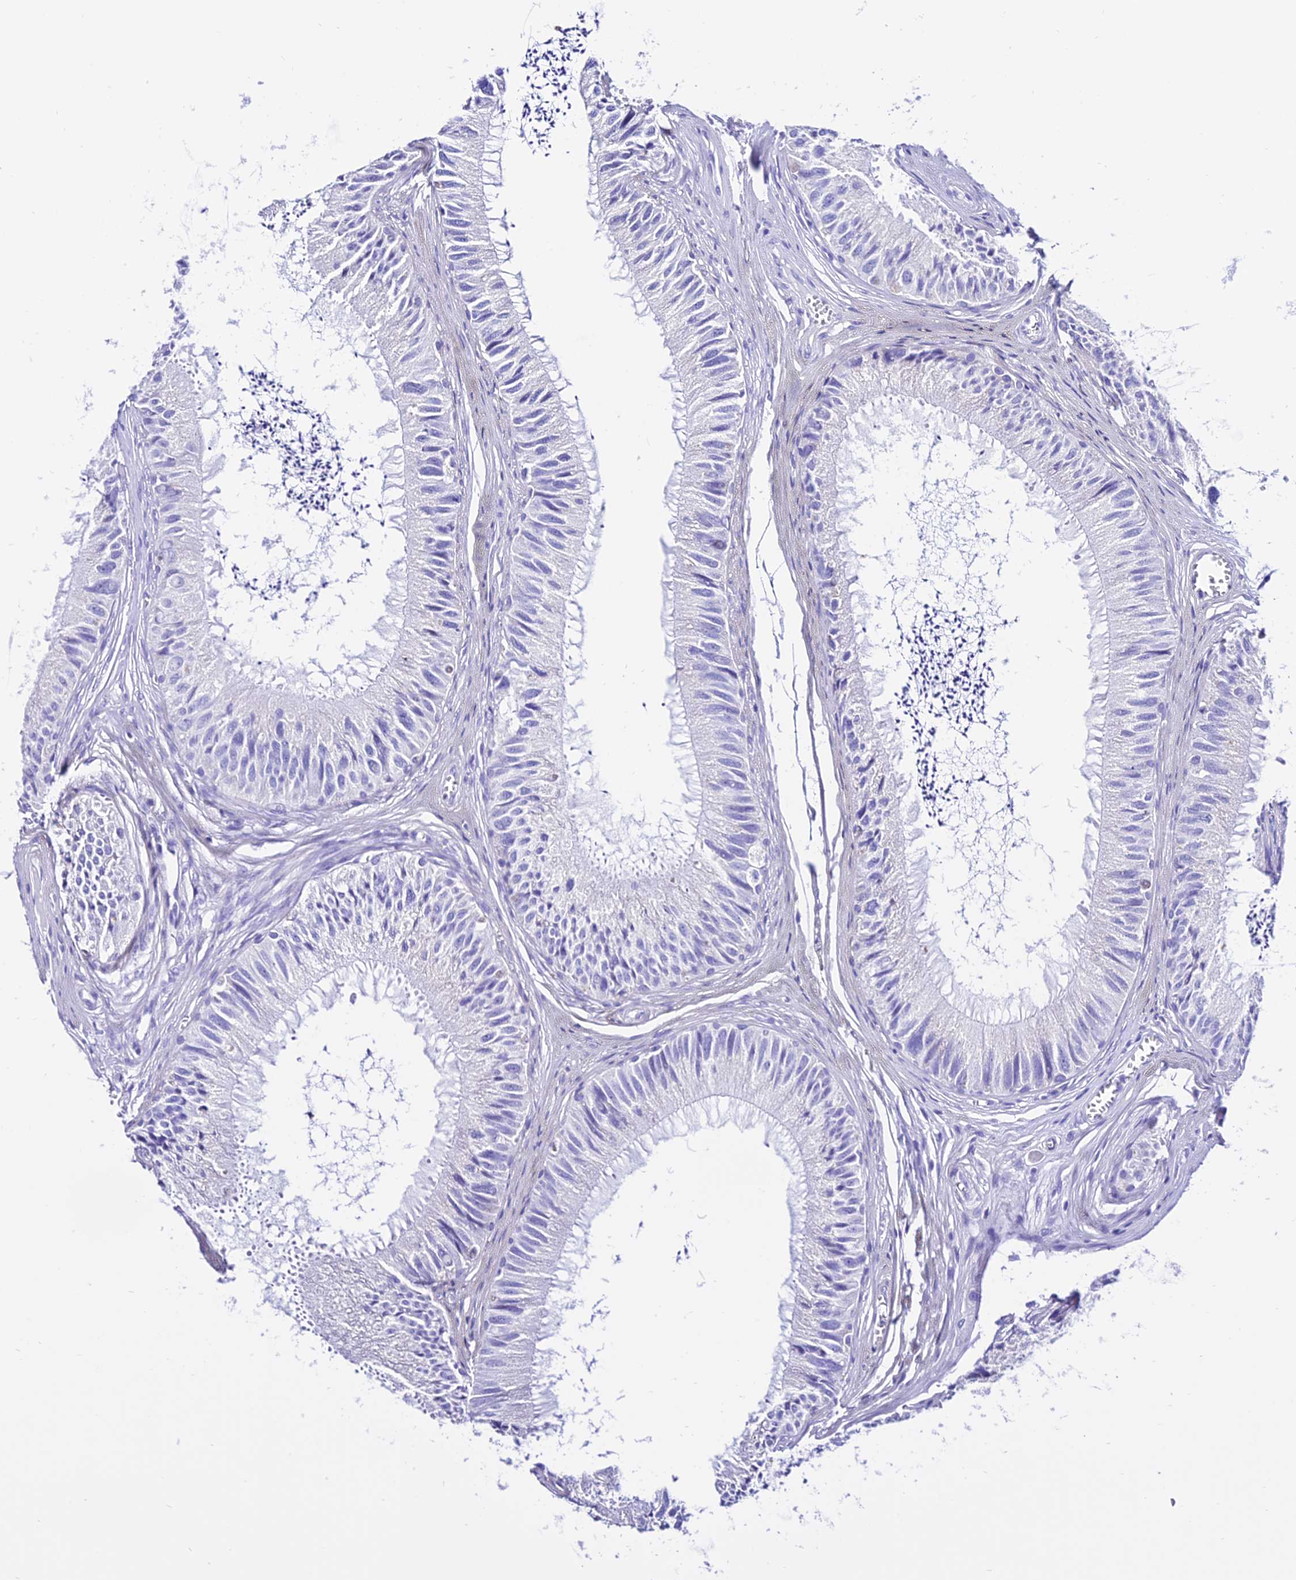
{"staining": {"intensity": "negative", "quantity": "none", "location": "none"}, "tissue": "epididymis", "cell_type": "Glandular cells", "image_type": "normal", "snomed": [{"axis": "morphology", "description": "Normal tissue, NOS"}, {"axis": "topography", "description": "Epididymis"}], "caption": "IHC histopathology image of normal epididymis: epididymis stained with DAB (3,3'-diaminobenzidine) displays no significant protein expression in glandular cells.", "gene": "TRMT44", "patient": {"sex": "male", "age": 79}}